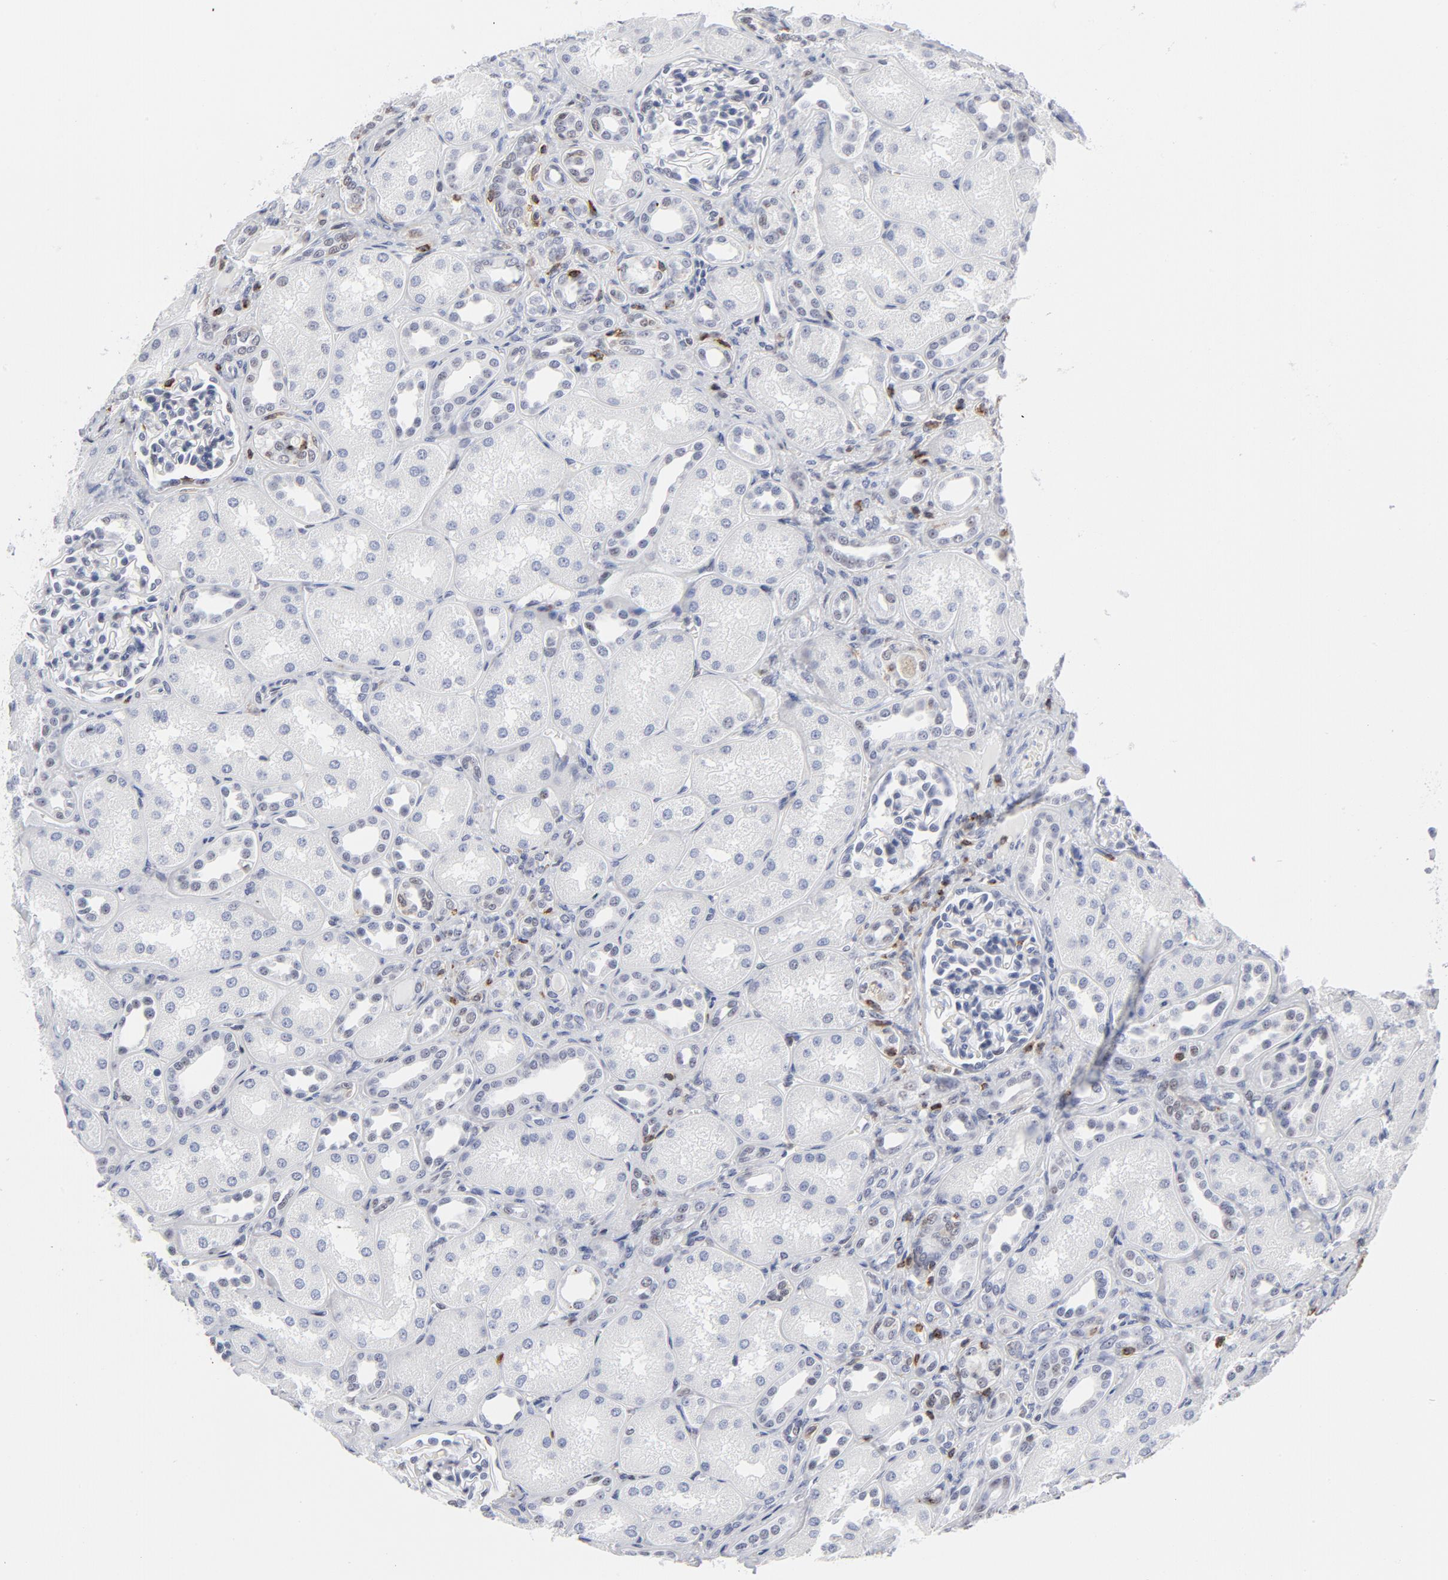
{"staining": {"intensity": "negative", "quantity": "none", "location": "none"}, "tissue": "kidney", "cell_type": "Cells in glomeruli", "image_type": "normal", "snomed": [{"axis": "morphology", "description": "Normal tissue, NOS"}, {"axis": "topography", "description": "Kidney"}], "caption": "Immunohistochemical staining of normal kidney displays no significant positivity in cells in glomeruli.", "gene": "CD2", "patient": {"sex": "male", "age": 7}}